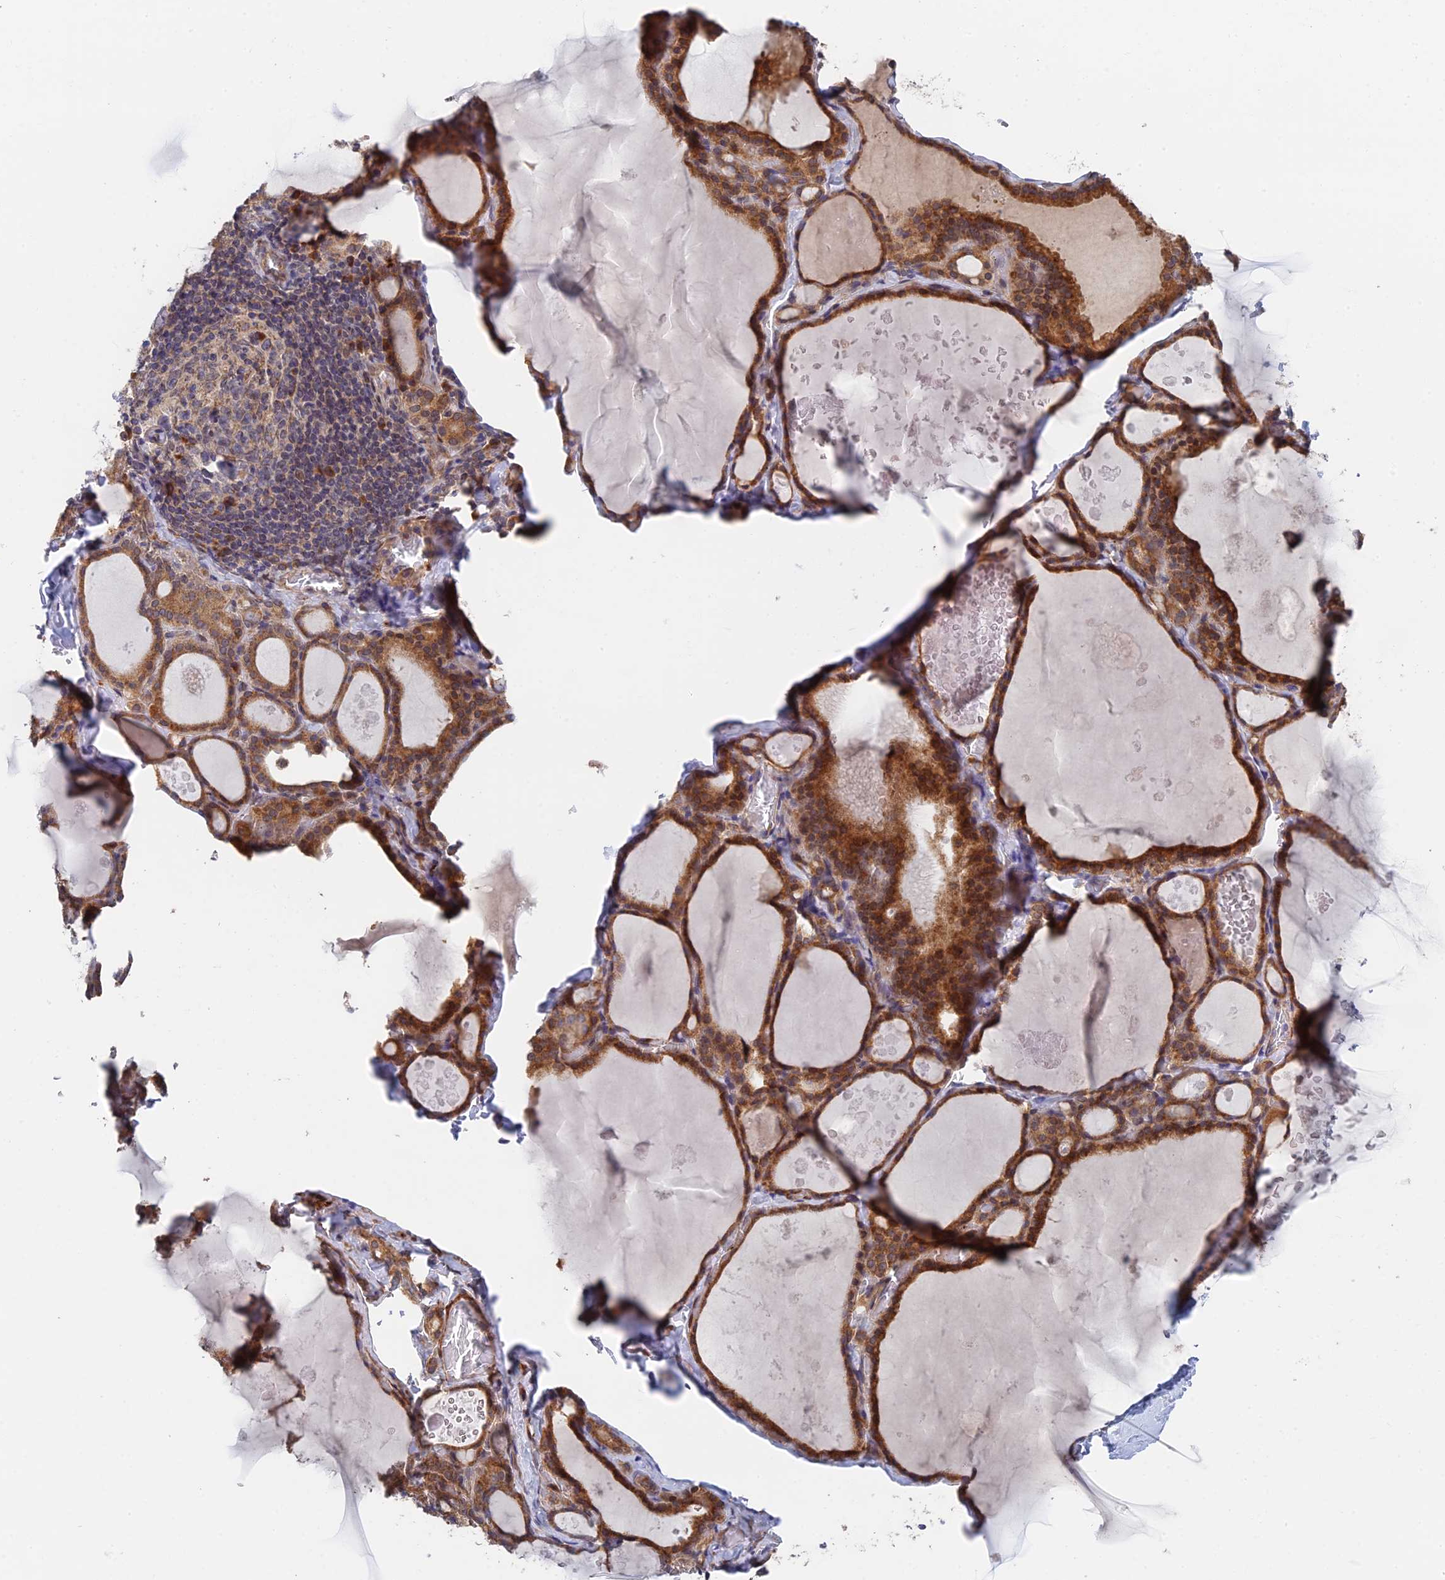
{"staining": {"intensity": "strong", "quantity": ">75%", "location": "cytoplasmic/membranous,nuclear"}, "tissue": "thyroid gland", "cell_type": "Glandular cells", "image_type": "normal", "snomed": [{"axis": "morphology", "description": "Normal tissue, NOS"}, {"axis": "topography", "description": "Thyroid gland"}], "caption": "Immunohistochemical staining of normal thyroid gland demonstrates high levels of strong cytoplasmic/membranous,nuclear positivity in approximately >75% of glandular cells. (brown staining indicates protein expression, while blue staining denotes nuclei).", "gene": "ZNF320", "patient": {"sex": "male", "age": 56}}